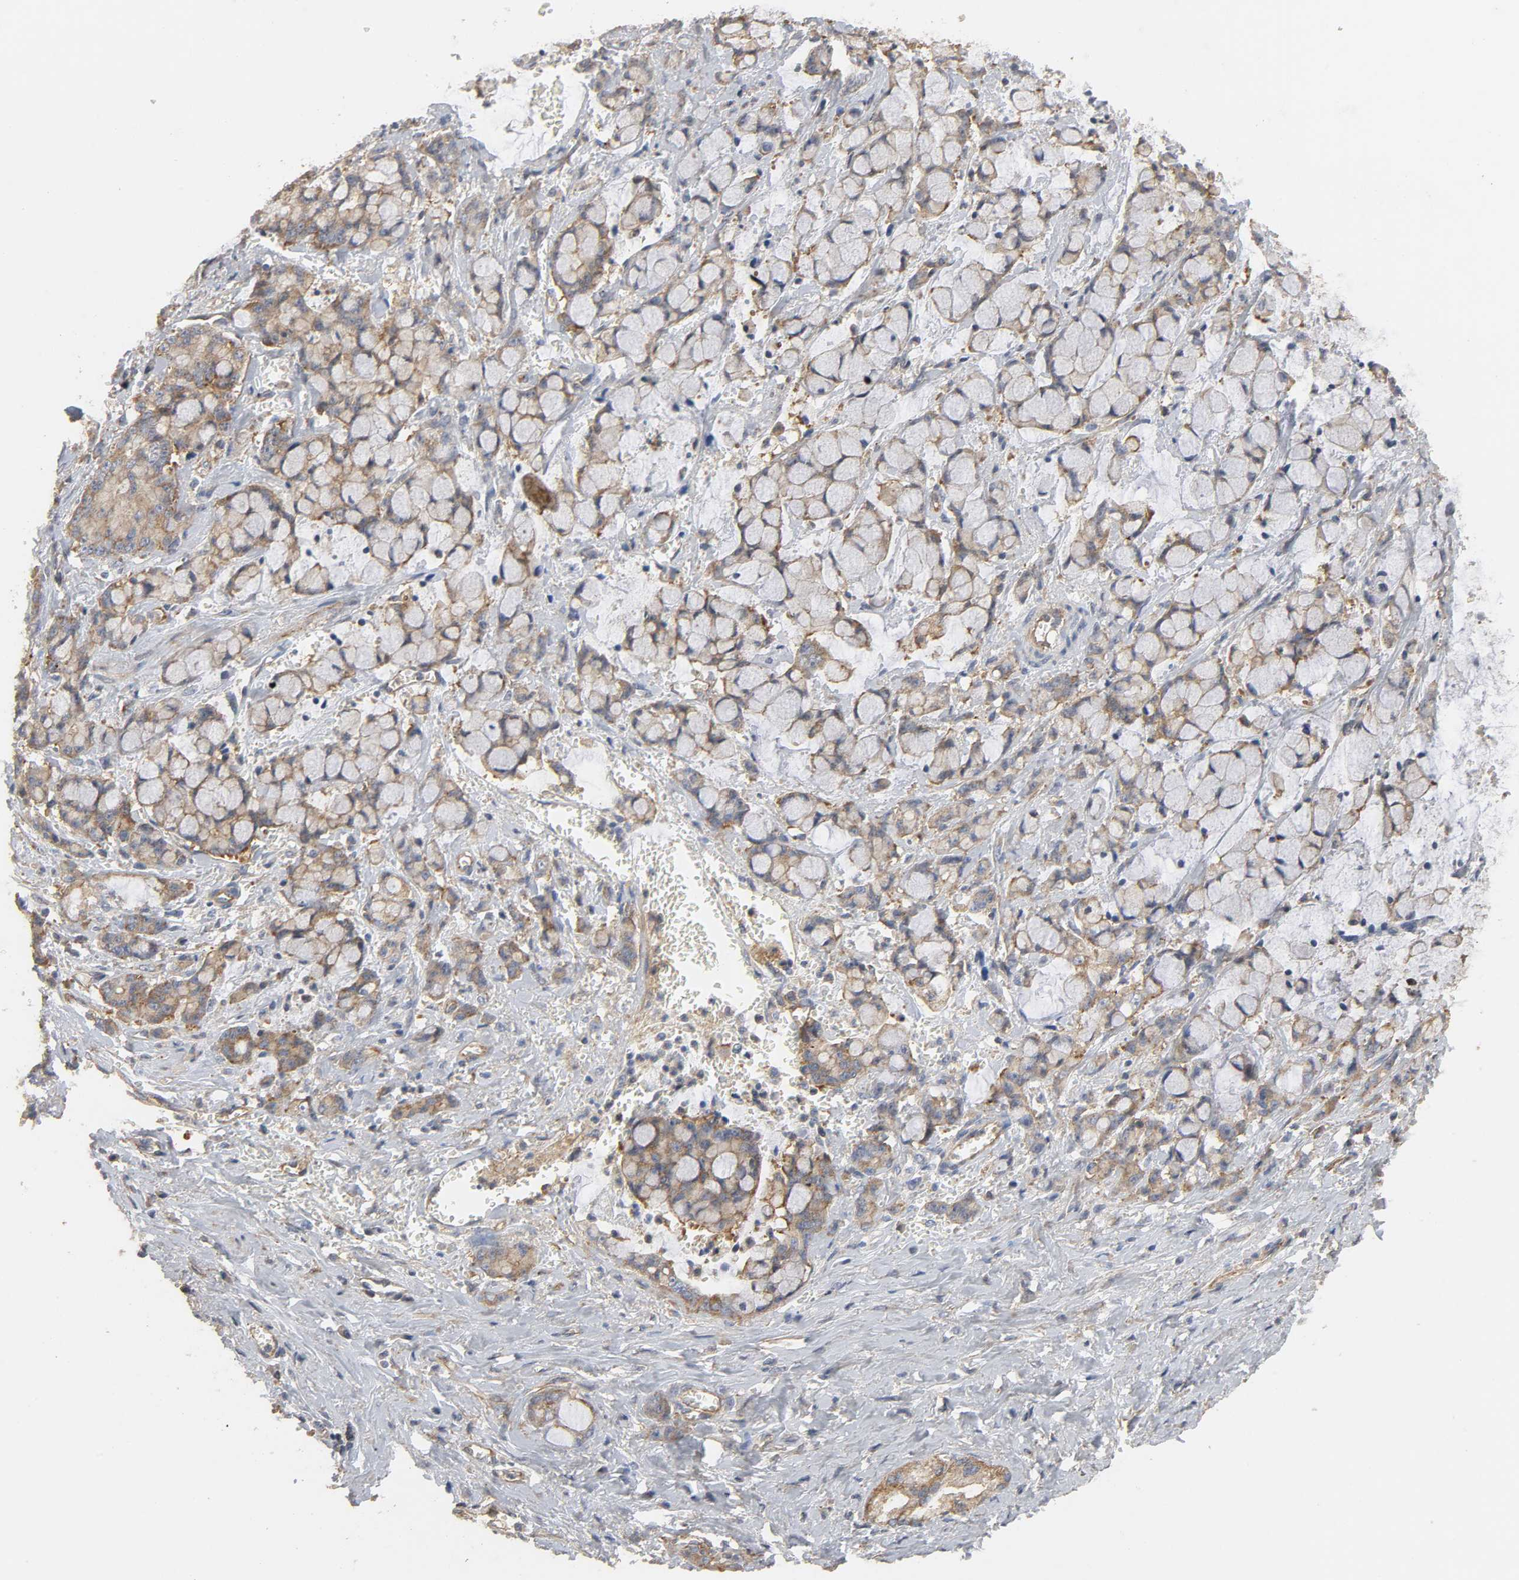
{"staining": {"intensity": "strong", "quantity": ">75%", "location": "cytoplasmic/membranous"}, "tissue": "pancreatic cancer", "cell_type": "Tumor cells", "image_type": "cancer", "snomed": [{"axis": "morphology", "description": "Adenocarcinoma, NOS"}, {"axis": "topography", "description": "Pancreas"}], "caption": "Immunohistochemical staining of pancreatic adenocarcinoma shows high levels of strong cytoplasmic/membranous protein staining in about >75% of tumor cells. The protein of interest is shown in brown color, while the nuclei are stained blue.", "gene": "SH3GLB1", "patient": {"sex": "female", "age": 73}}